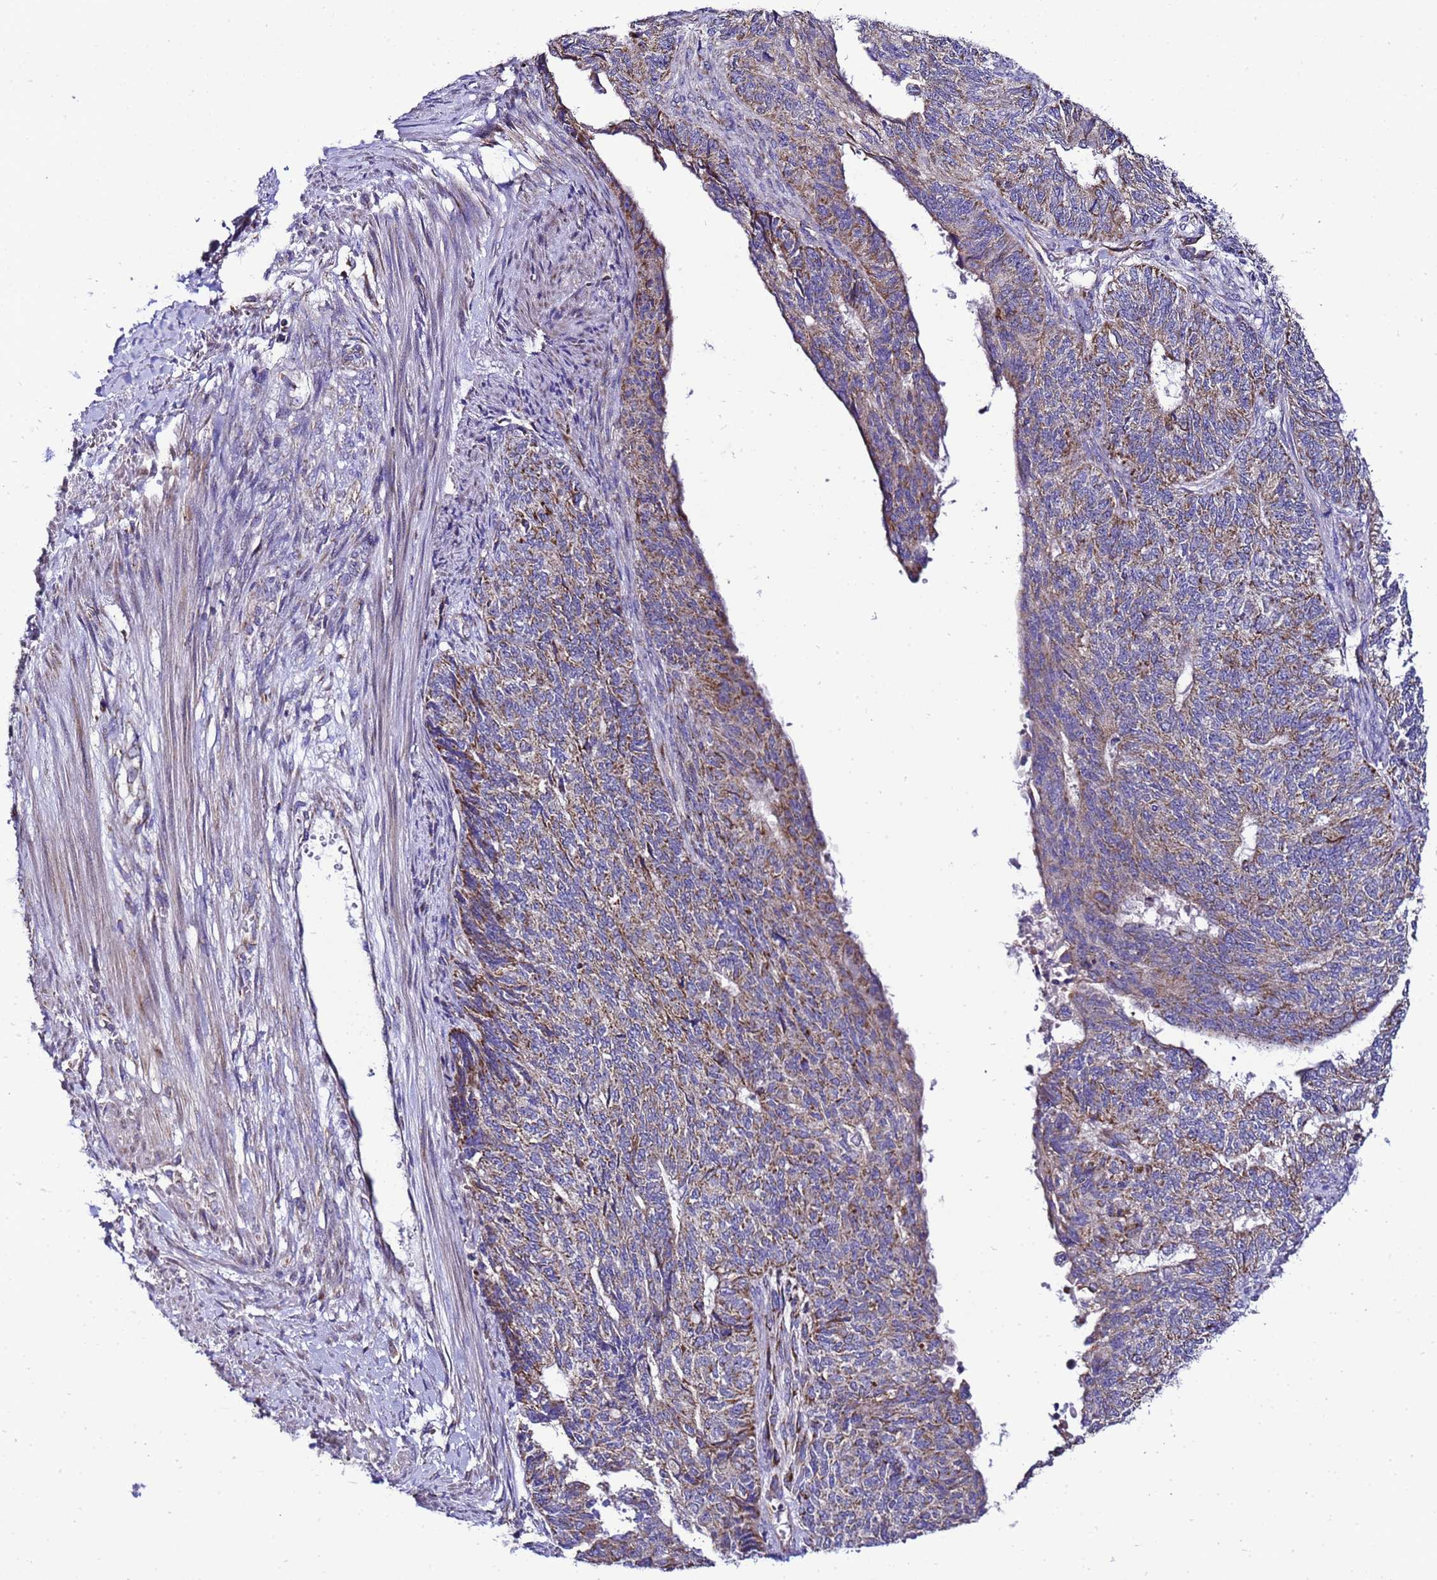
{"staining": {"intensity": "moderate", "quantity": "25%-75%", "location": "cytoplasmic/membranous"}, "tissue": "endometrial cancer", "cell_type": "Tumor cells", "image_type": "cancer", "snomed": [{"axis": "morphology", "description": "Adenocarcinoma, NOS"}, {"axis": "topography", "description": "Endometrium"}], "caption": "Endometrial cancer stained with immunohistochemistry (IHC) demonstrates moderate cytoplasmic/membranous expression in about 25%-75% of tumor cells.", "gene": "HIGD2A", "patient": {"sex": "female", "age": 32}}